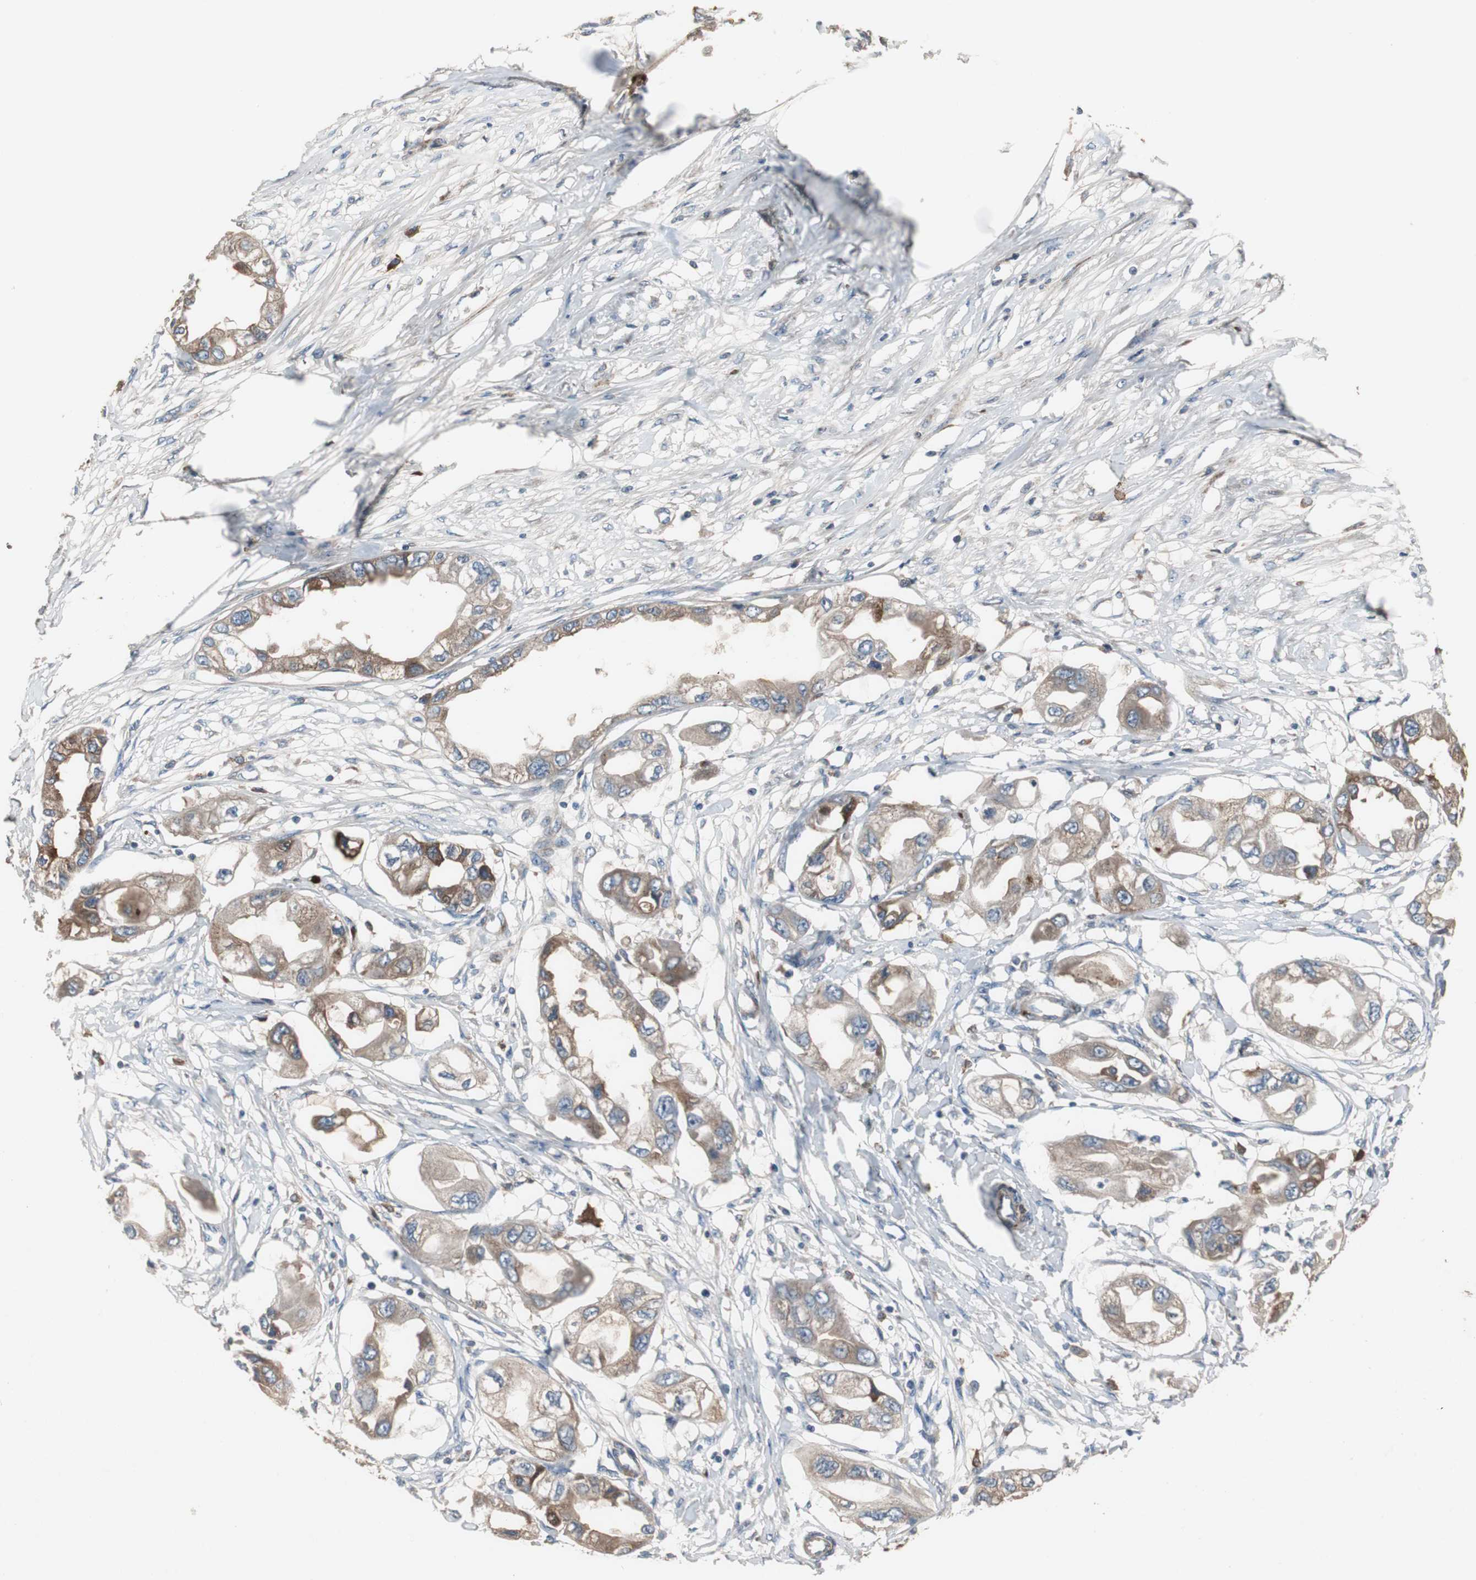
{"staining": {"intensity": "moderate", "quantity": "25%-75%", "location": "cytoplasmic/membranous"}, "tissue": "endometrial cancer", "cell_type": "Tumor cells", "image_type": "cancer", "snomed": [{"axis": "morphology", "description": "Adenocarcinoma, NOS"}, {"axis": "topography", "description": "Endometrium"}], "caption": "Moderate cytoplasmic/membranous positivity is seen in approximately 25%-75% of tumor cells in endometrial adenocarcinoma.", "gene": "SORT1", "patient": {"sex": "female", "age": 67}}